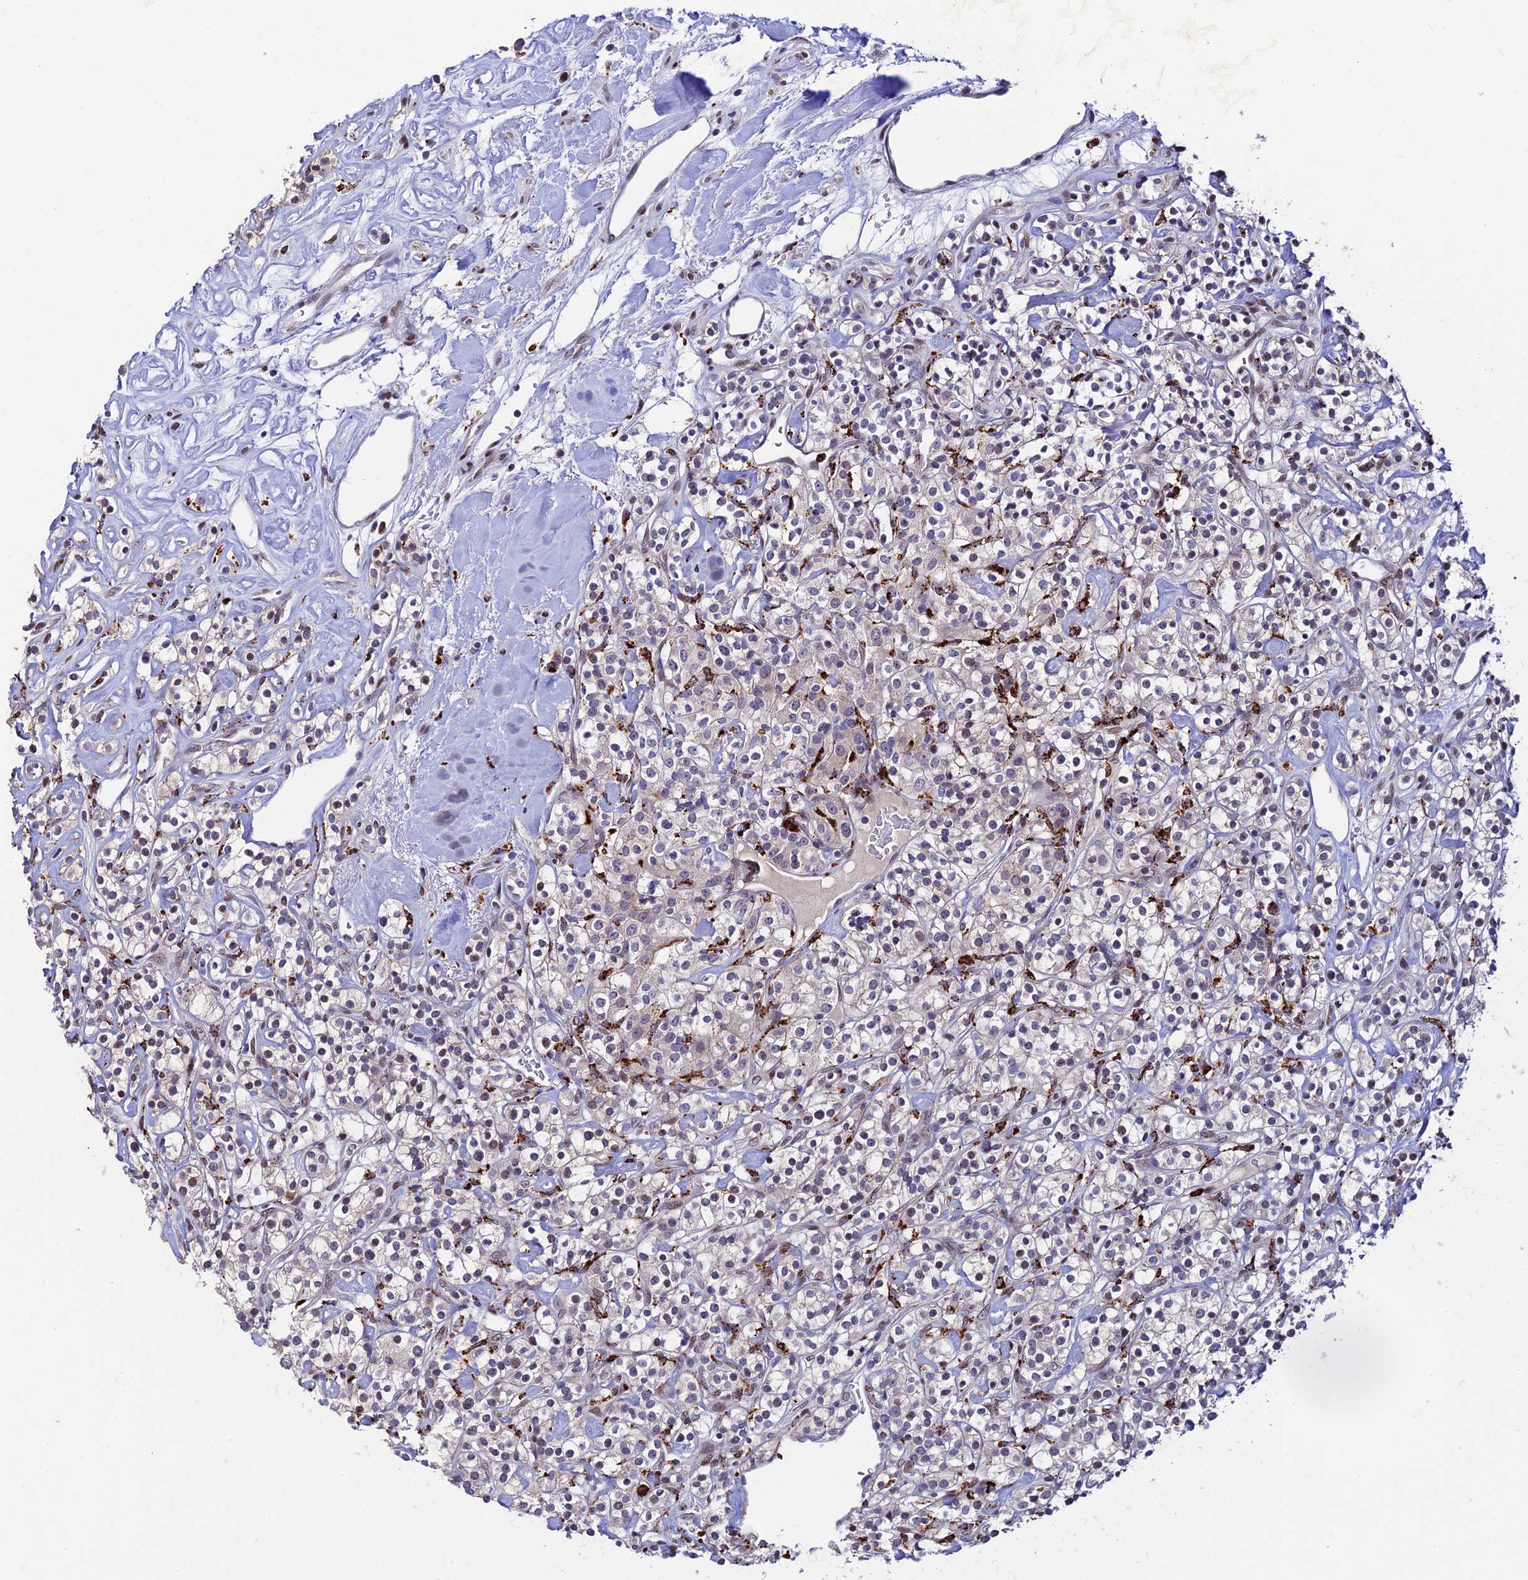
{"staining": {"intensity": "negative", "quantity": "none", "location": "none"}, "tissue": "renal cancer", "cell_type": "Tumor cells", "image_type": "cancer", "snomed": [{"axis": "morphology", "description": "Adenocarcinoma, NOS"}, {"axis": "topography", "description": "Kidney"}], "caption": "Immunohistochemistry (IHC) micrograph of neoplastic tissue: renal cancer stained with DAB exhibits no significant protein positivity in tumor cells.", "gene": "HIC1", "patient": {"sex": "male", "age": 77}}